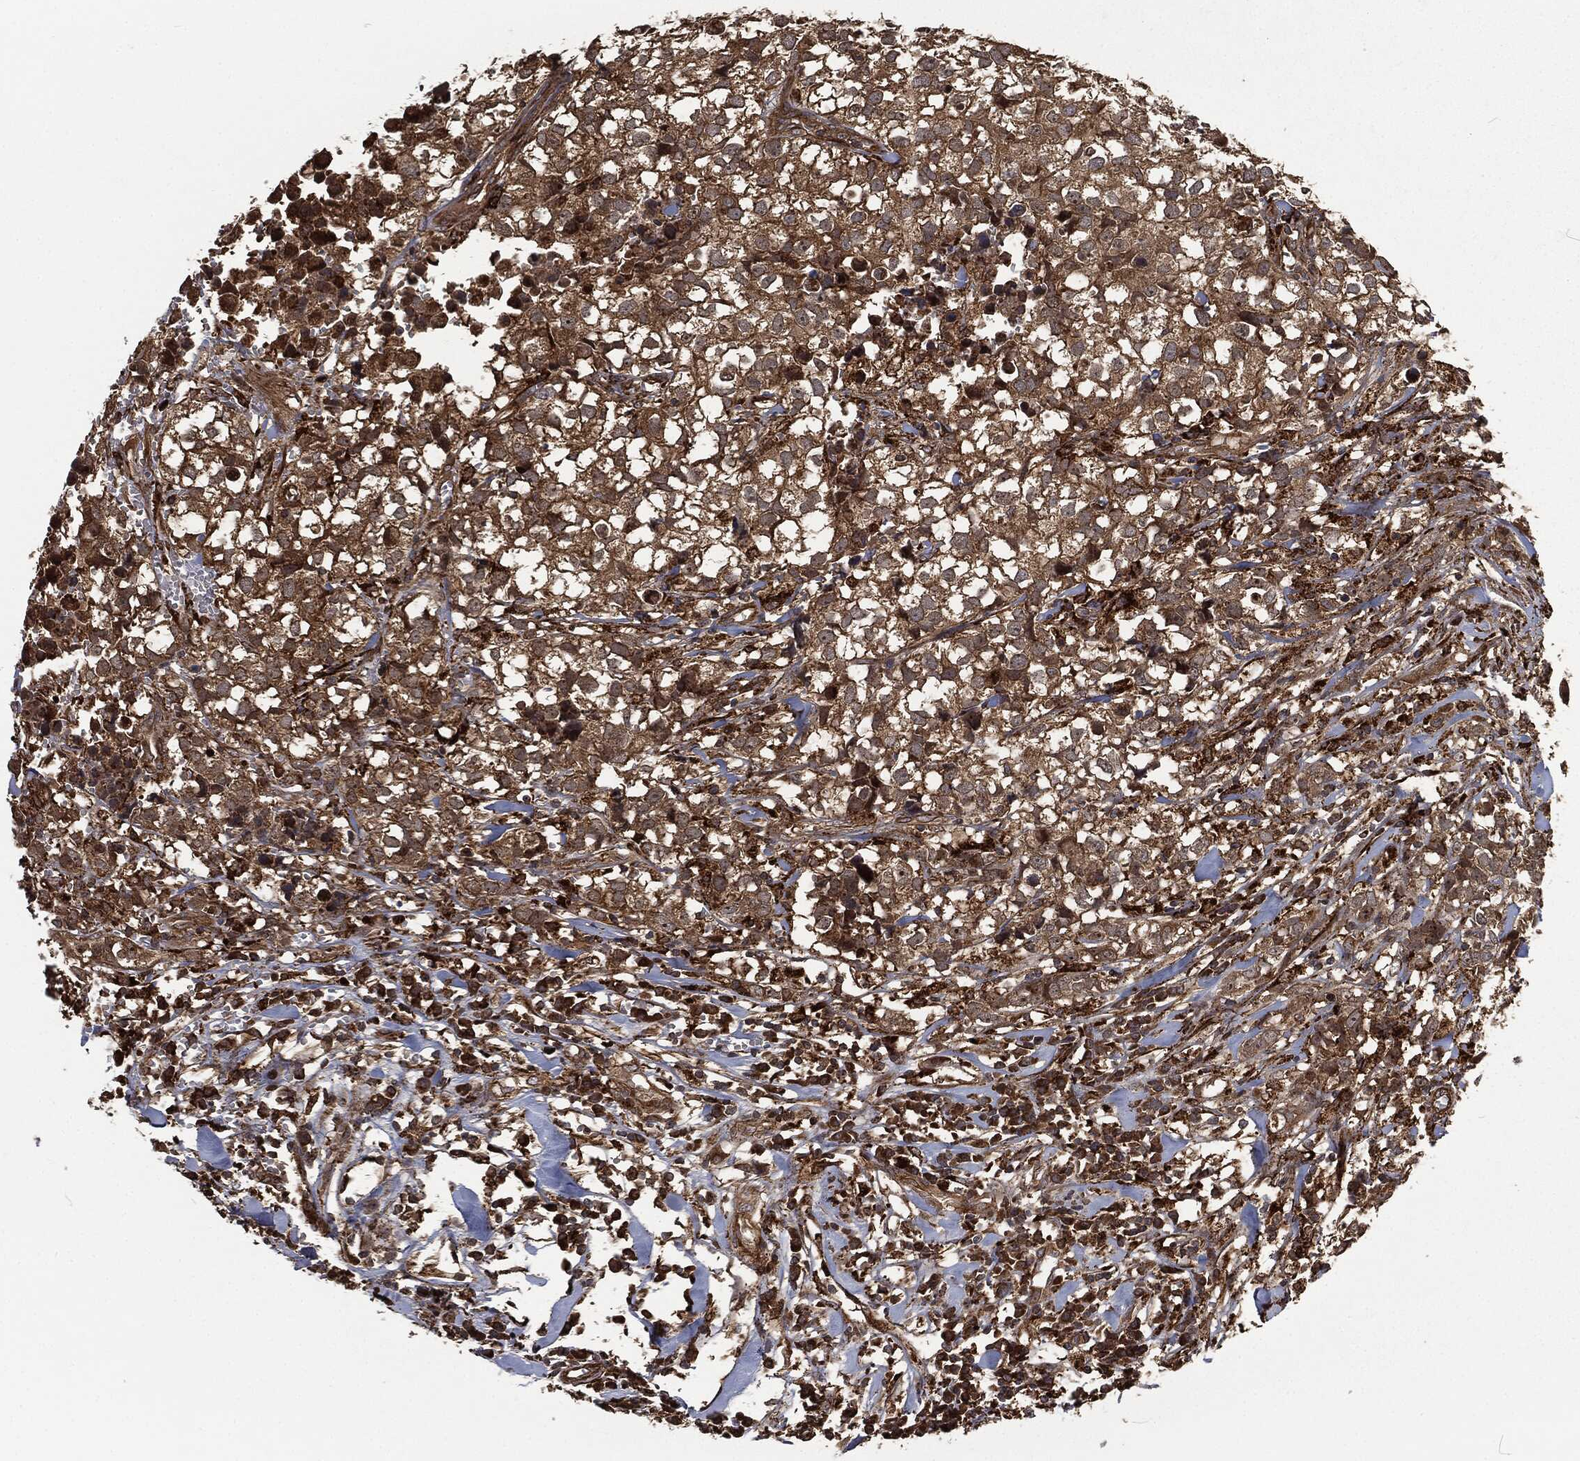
{"staining": {"intensity": "strong", "quantity": ">75%", "location": "cytoplasmic/membranous"}, "tissue": "breast cancer", "cell_type": "Tumor cells", "image_type": "cancer", "snomed": [{"axis": "morphology", "description": "Duct carcinoma"}, {"axis": "topography", "description": "Breast"}], "caption": "Immunohistochemical staining of human breast cancer (invasive ductal carcinoma) displays high levels of strong cytoplasmic/membranous protein expression in approximately >75% of tumor cells.", "gene": "RFTN1", "patient": {"sex": "female", "age": 30}}